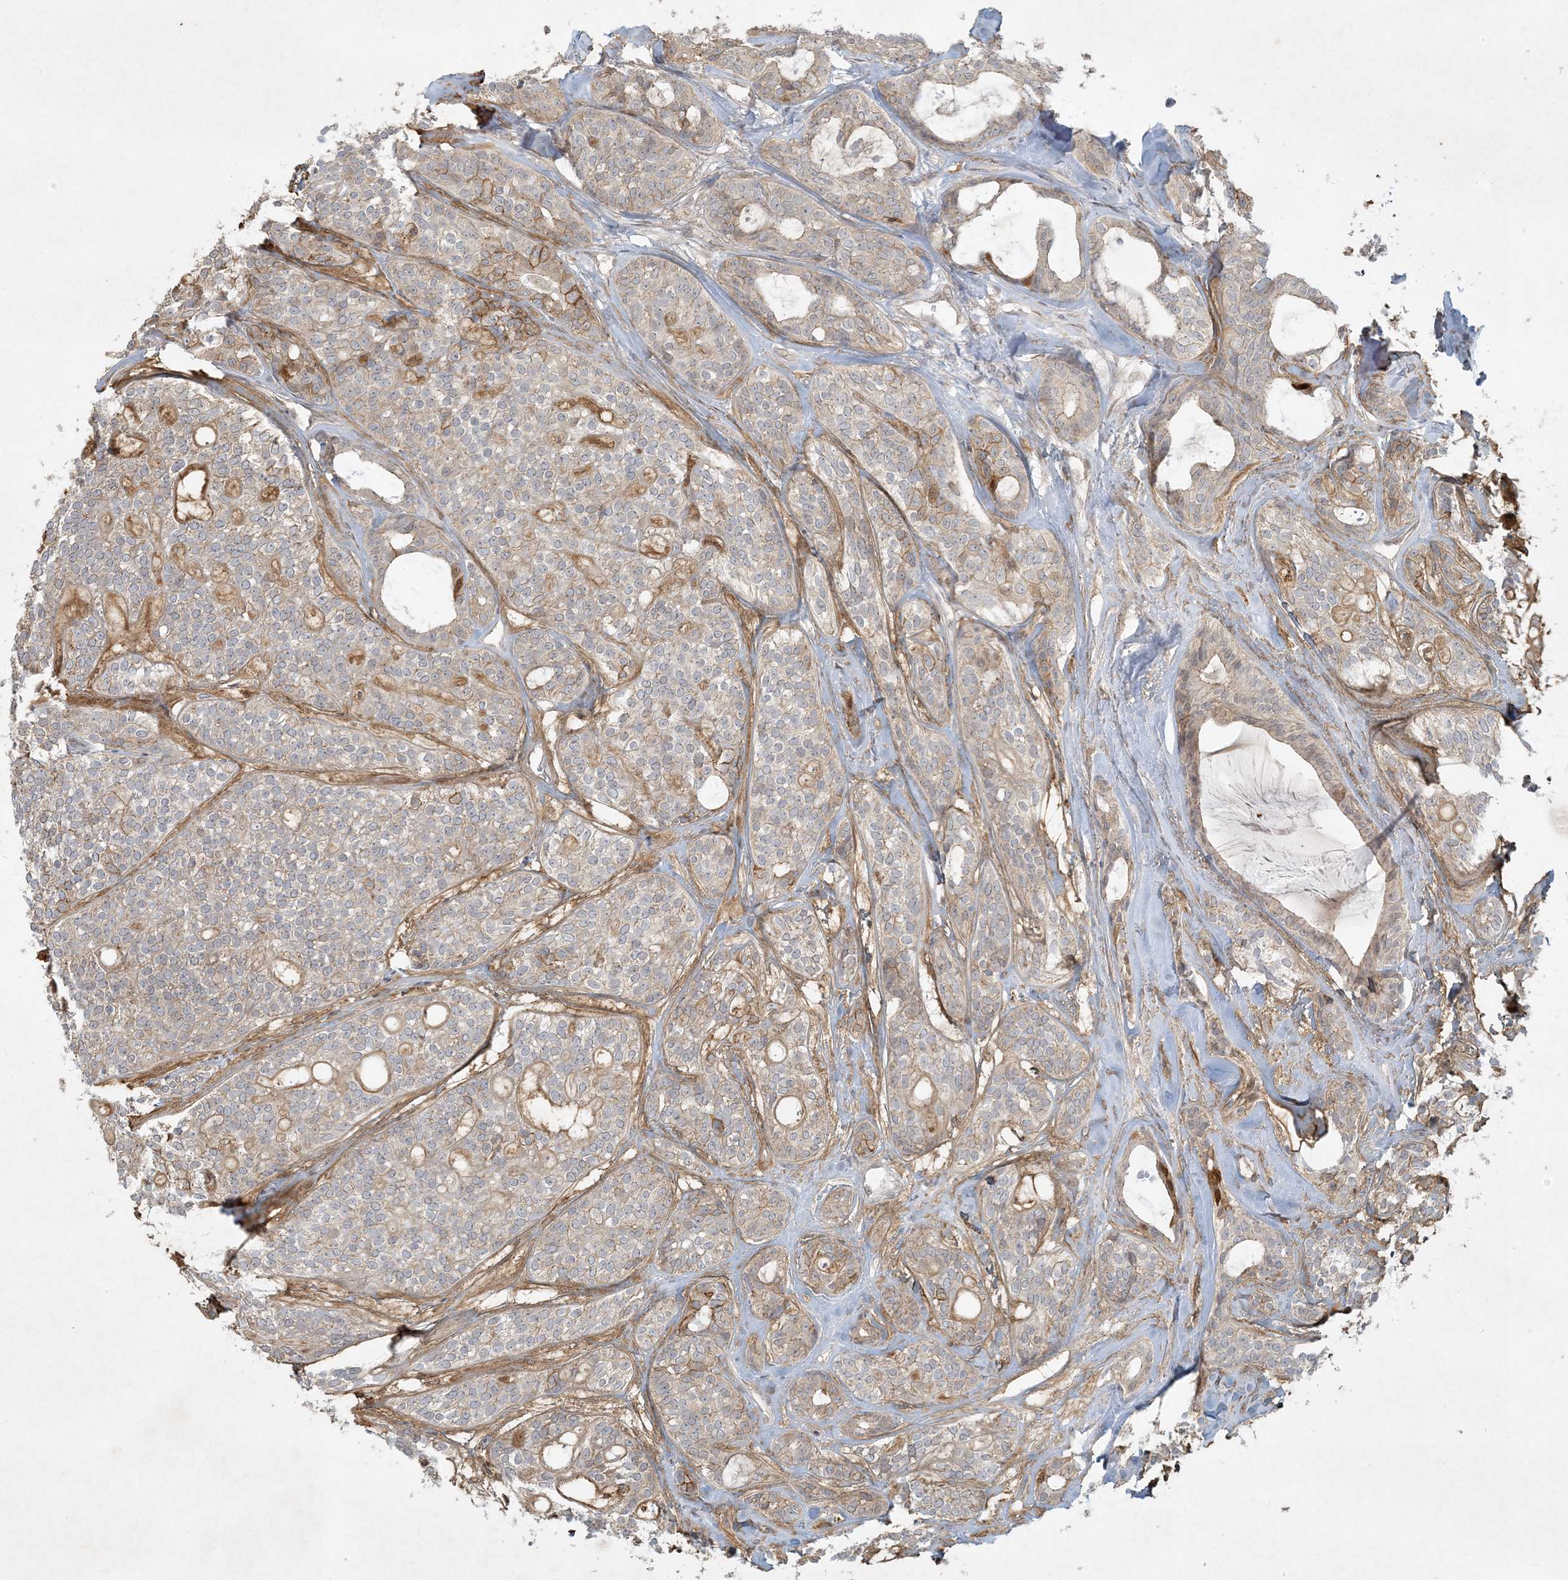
{"staining": {"intensity": "moderate", "quantity": "<25%", "location": "cytoplasmic/membranous"}, "tissue": "head and neck cancer", "cell_type": "Tumor cells", "image_type": "cancer", "snomed": [{"axis": "morphology", "description": "Adenocarcinoma, NOS"}, {"axis": "topography", "description": "Head-Neck"}], "caption": "This is a photomicrograph of immunohistochemistry staining of adenocarcinoma (head and neck), which shows moderate expression in the cytoplasmic/membranous of tumor cells.", "gene": "BCORL1", "patient": {"sex": "male", "age": 66}}